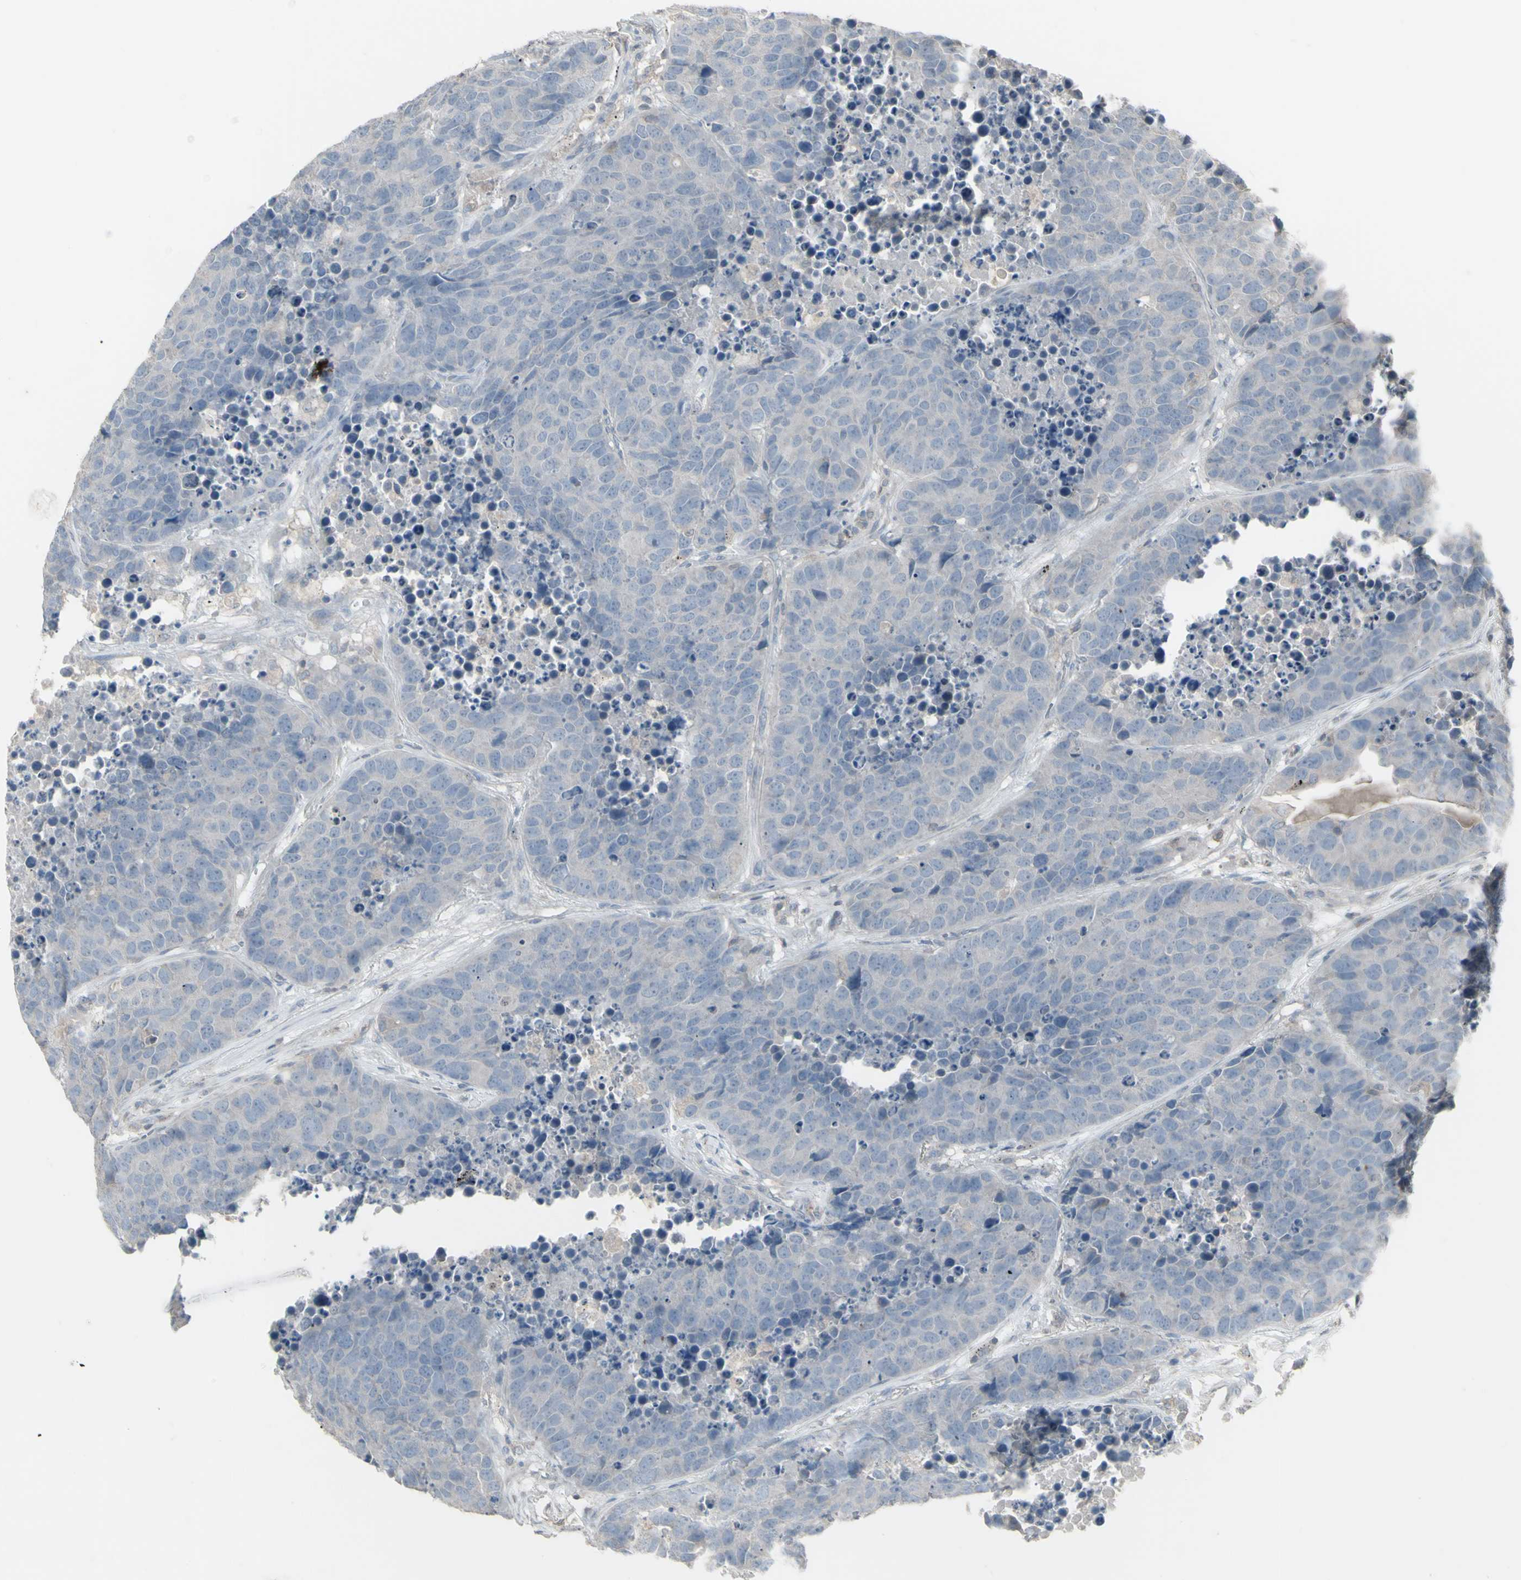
{"staining": {"intensity": "negative", "quantity": "none", "location": "none"}, "tissue": "carcinoid", "cell_type": "Tumor cells", "image_type": "cancer", "snomed": [{"axis": "morphology", "description": "Carcinoid, malignant, NOS"}, {"axis": "topography", "description": "Lung"}], "caption": "An immunohistochemistry photomicrograph of carcinoid is shown. There is no staining in tumor cells of carcinoid.", "gene": "CSK", "patient": {"sex": "male", "age": 60}}